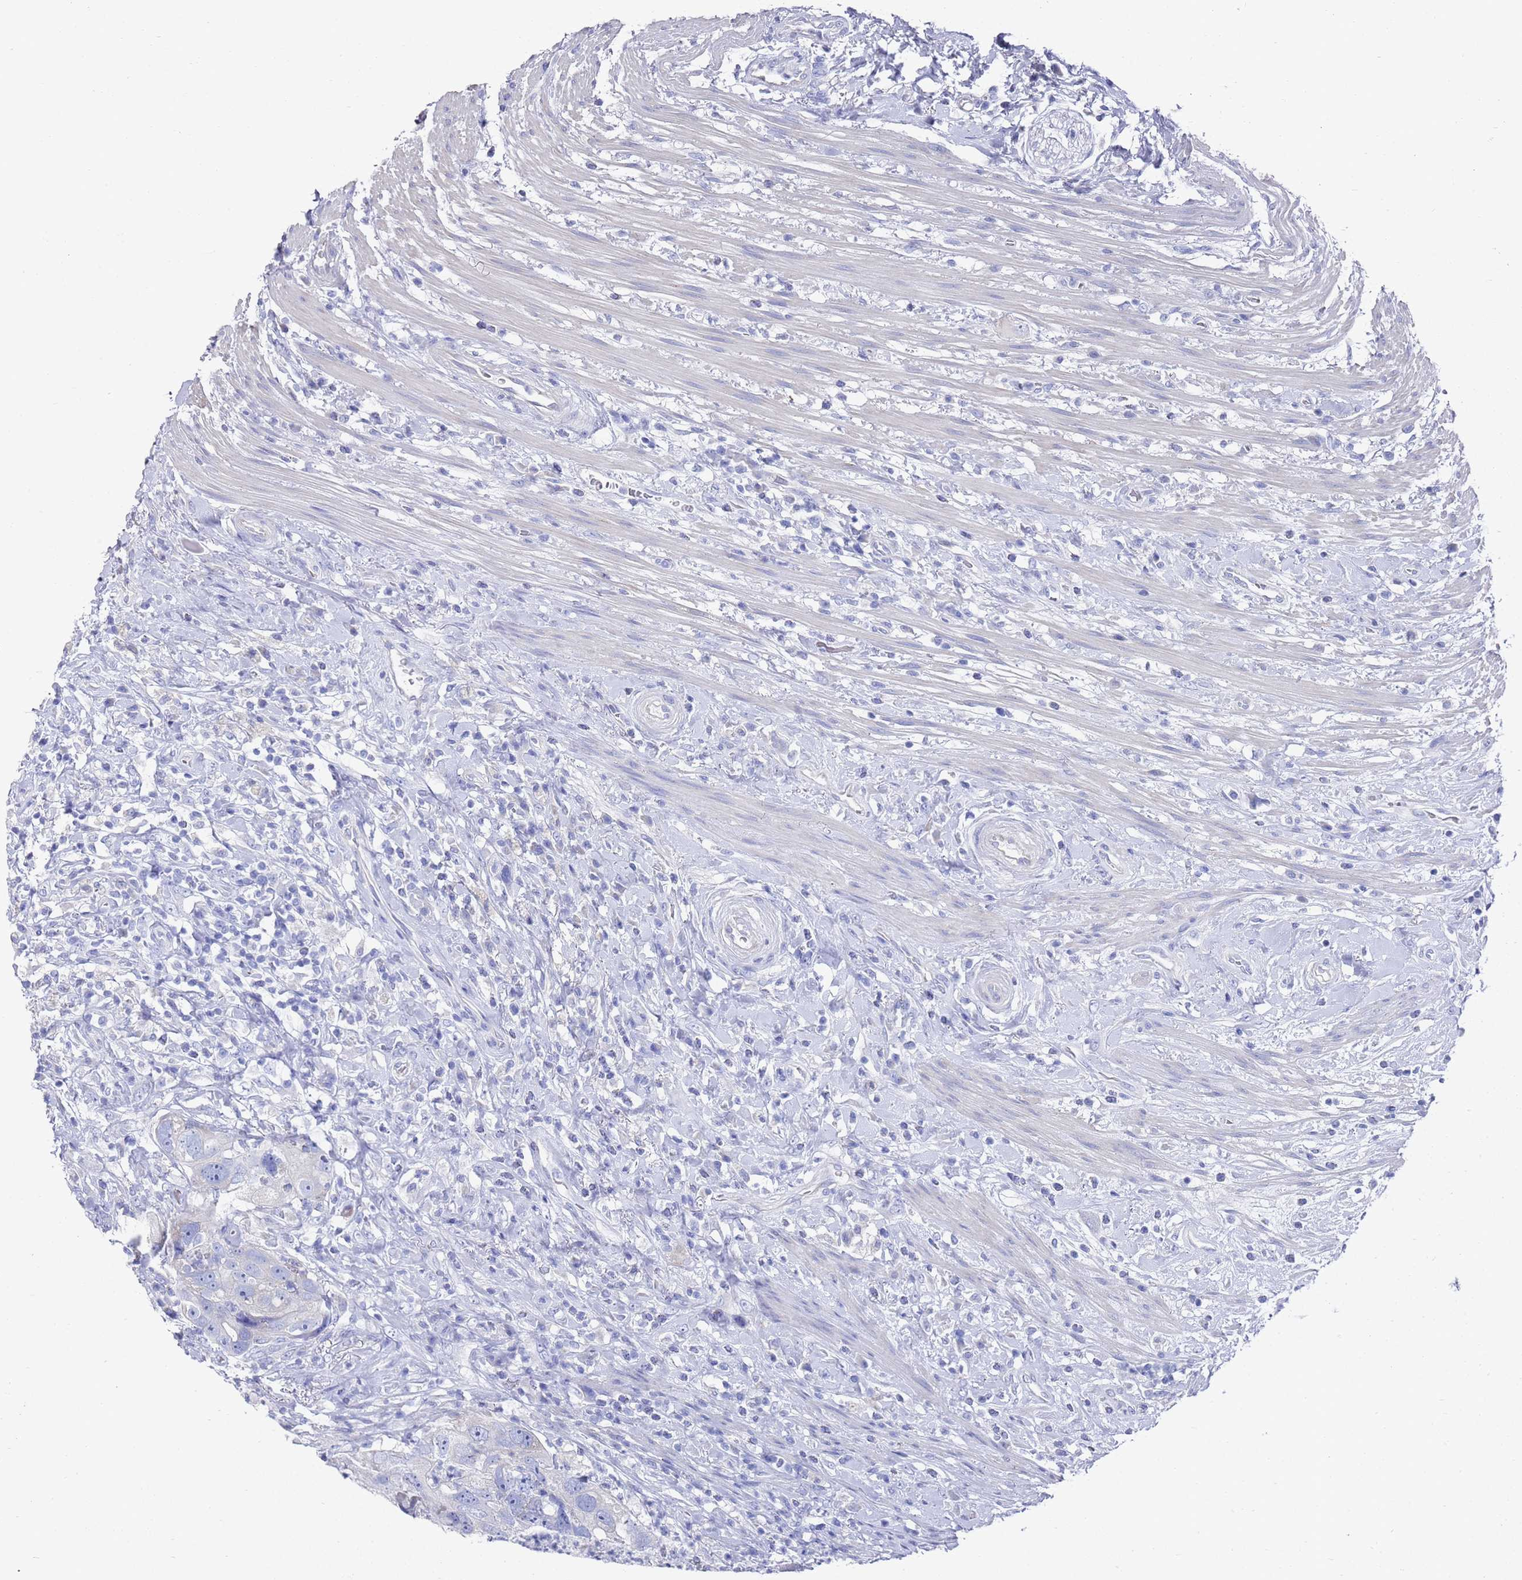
{"staining": {"intensity": "negative", "quantity": "none", "location": "none"}, "tissue": "colorectal cancer", "cell_type": "Tumor cells", "image_type": "cancer", "snomed": [{"axis": "morphology", "description": "Adenocarcinoma, NOS"}, {"axis": "topography", "description": "Rectum"}], "caption": "This is a histopathology image of IHC staining of adenocarcinoma (colorectal), which shows no staining in tumor cells.", "gene": "SCAPER", "patient": {"sex": "male", "age": 59}}